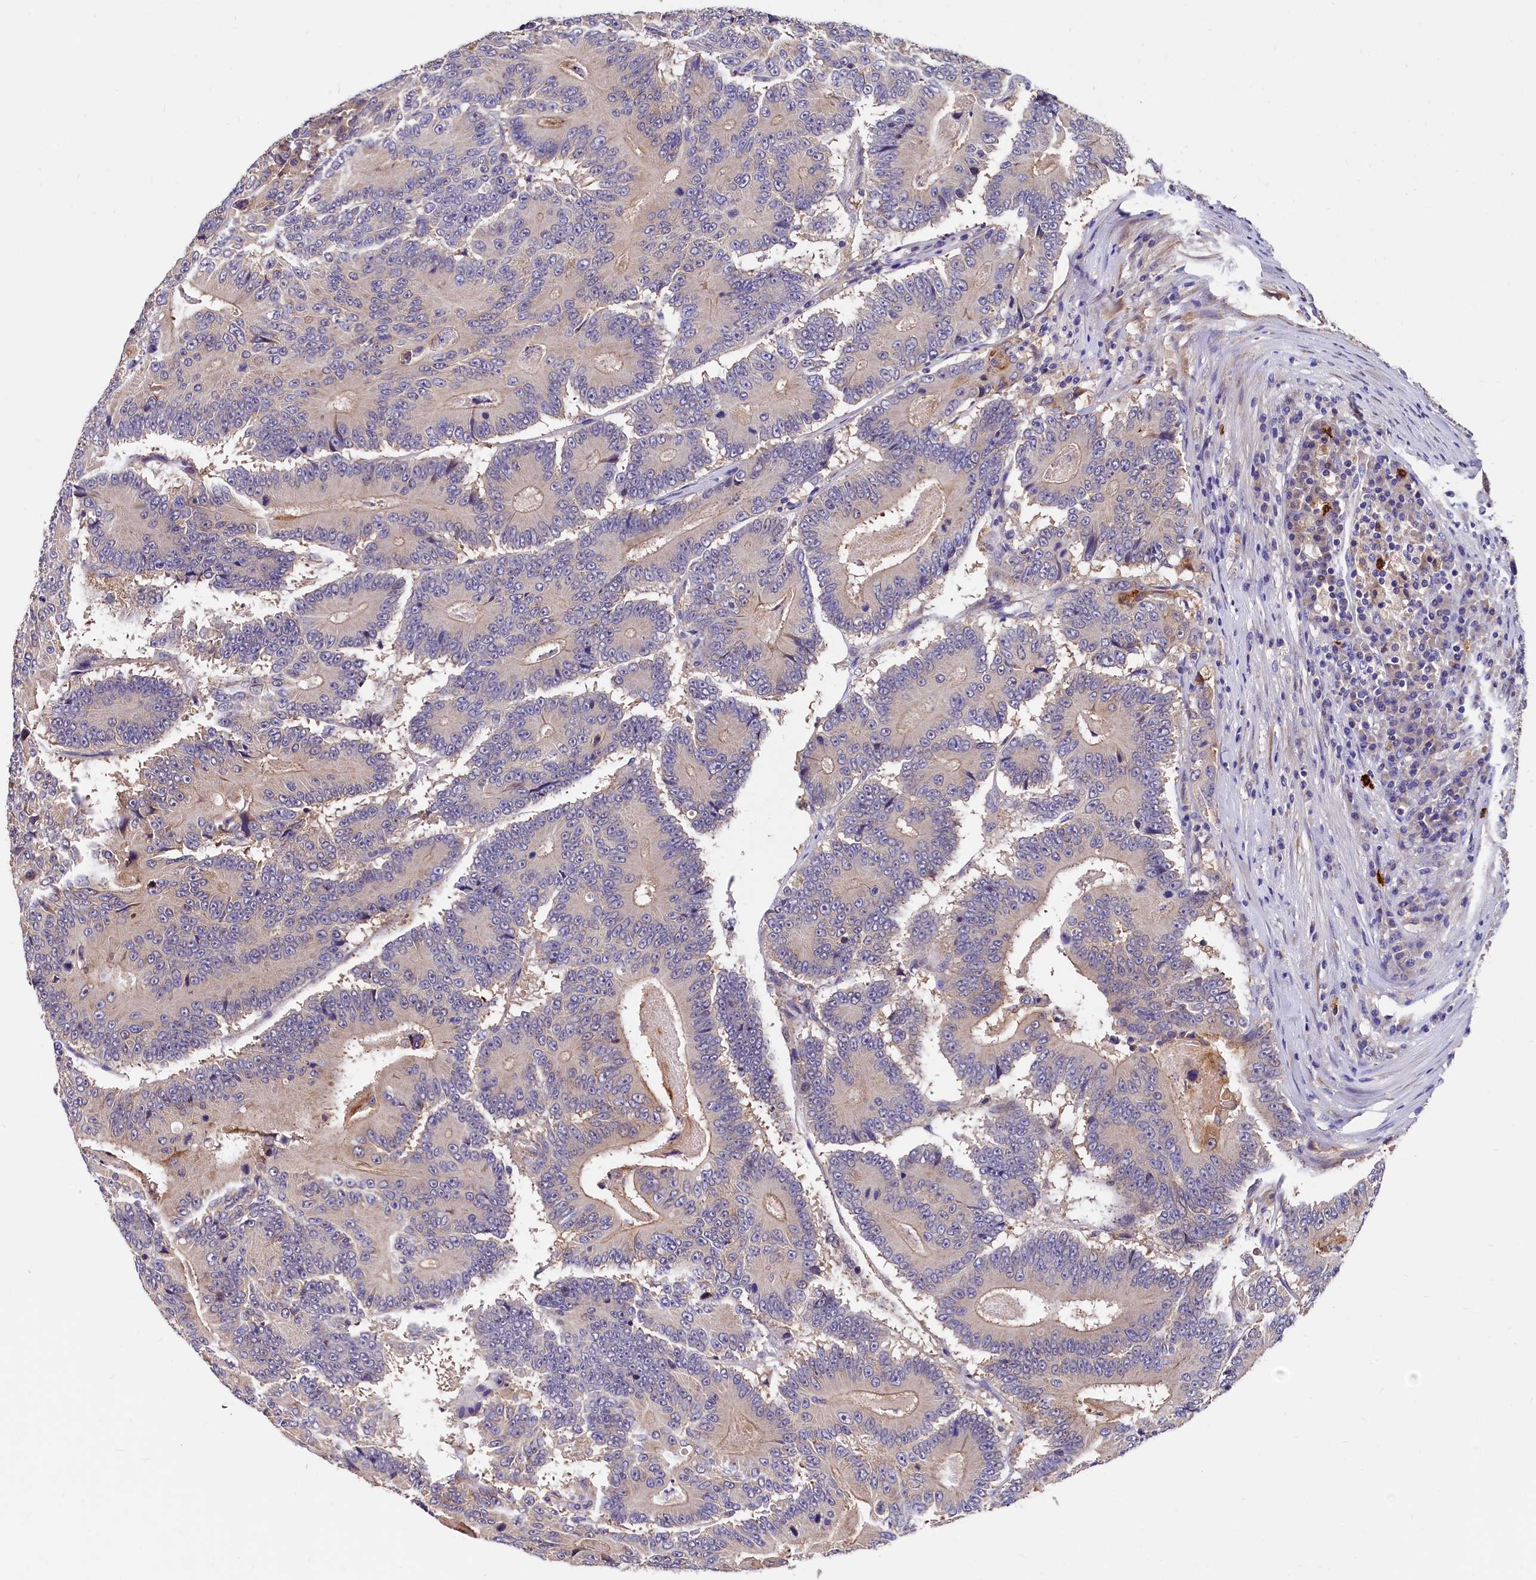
{"staining": {"intensity": "negative", "quantity": "none", "location": "none"}, "tissue": "colorectal cancer", "cell_type": "Tumor cells", "image_type": "cancer", "snomed": [{"axis": "morphology", "description": "Adenocarcinoma, NOS"}, {"axis": "topography", "description": "Colon"}], "caption": "Colorectal cancer (adenocarcinoma) was stained to show a protein in brown. There is no significant expression in tumor cells. (DAB (3,3'-diaminobenzidine) immunohistochemistry, high magnification).", "gene": "EPS8L2", "patient": {"sex": "male", "age": 83}}